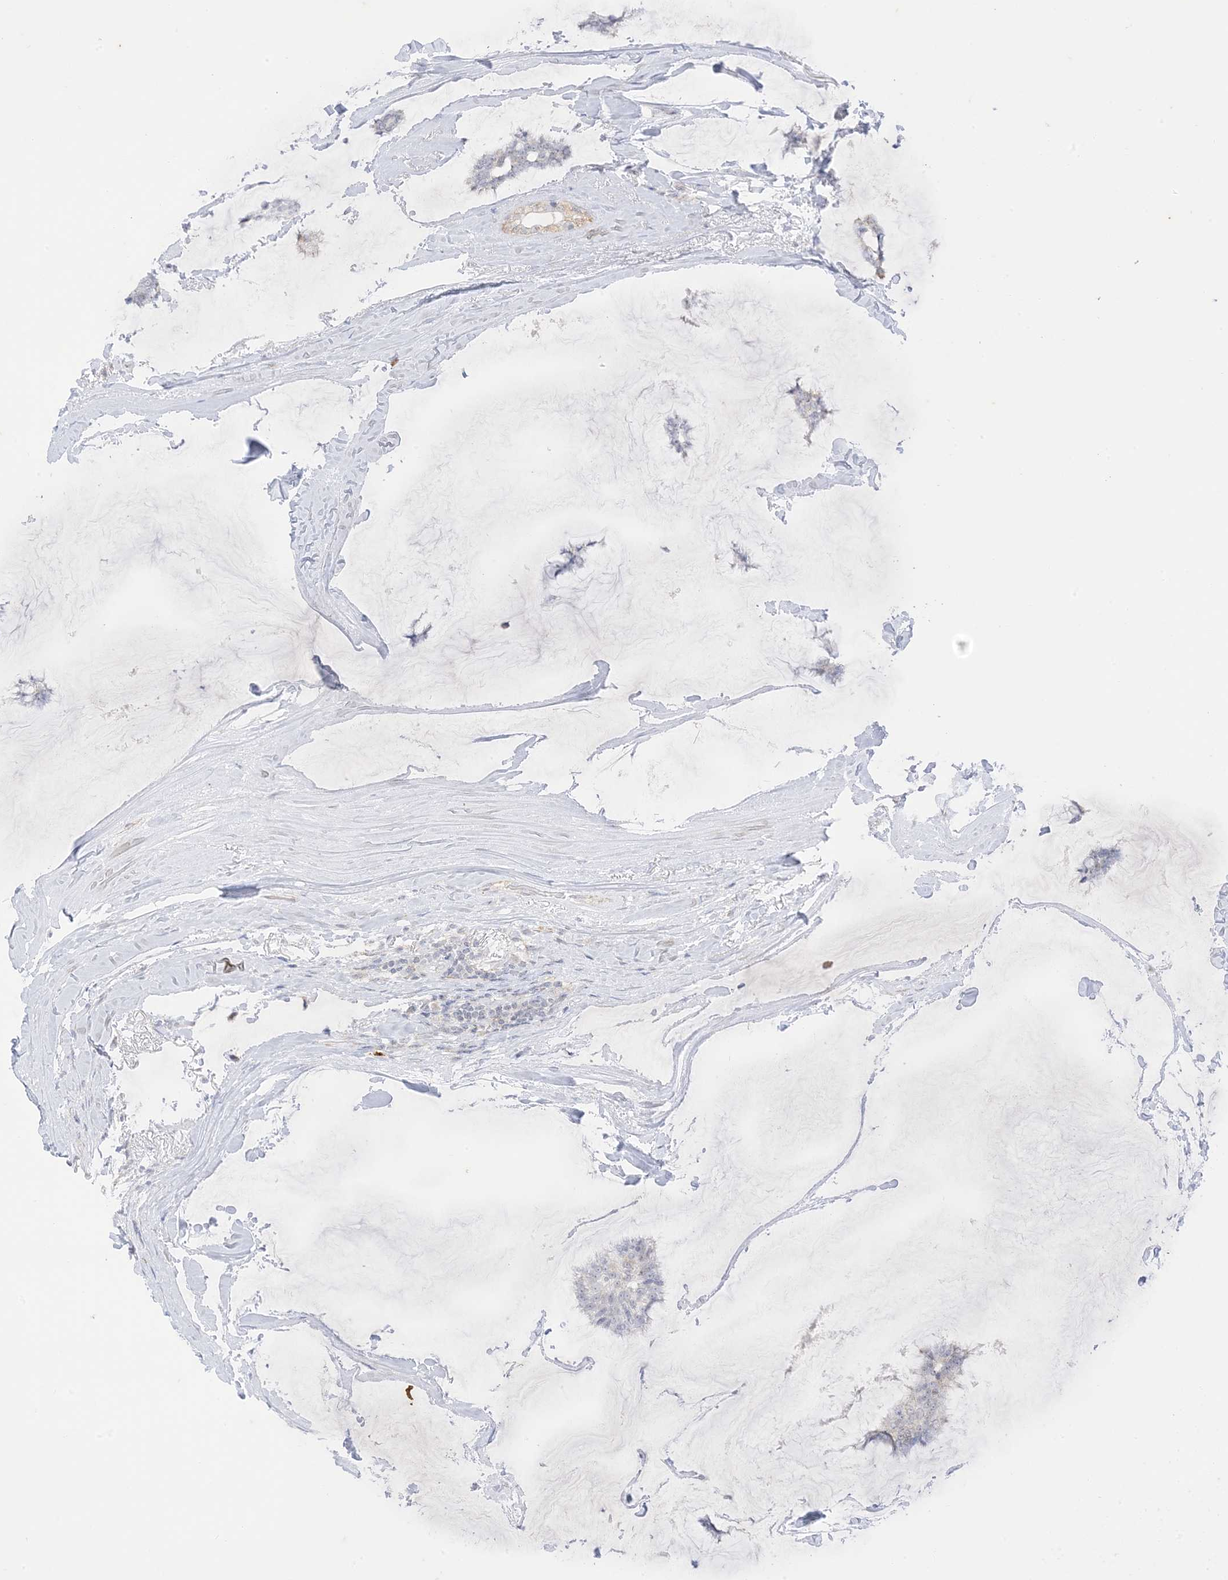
{"staining": {"intensity": "negative", "quantity": "none", "location": "none"}, "tissue": "breast cancer", "cell_type": "Tumor cells", "image_type": "cancer", "snomed": [{"axis": "morphology", "description": "Duct carcinoma"}, {"axis": "topography", "description": "Breast"}], "caption": "The image displays no staining of tumor cells in breast cancer (infiltrating ductal carcinoma). (DAB IHC visualized using brightfield microscopy, high magnification).", "gene": "RAC1", "patient": {"sex": "female", "age": 93}}